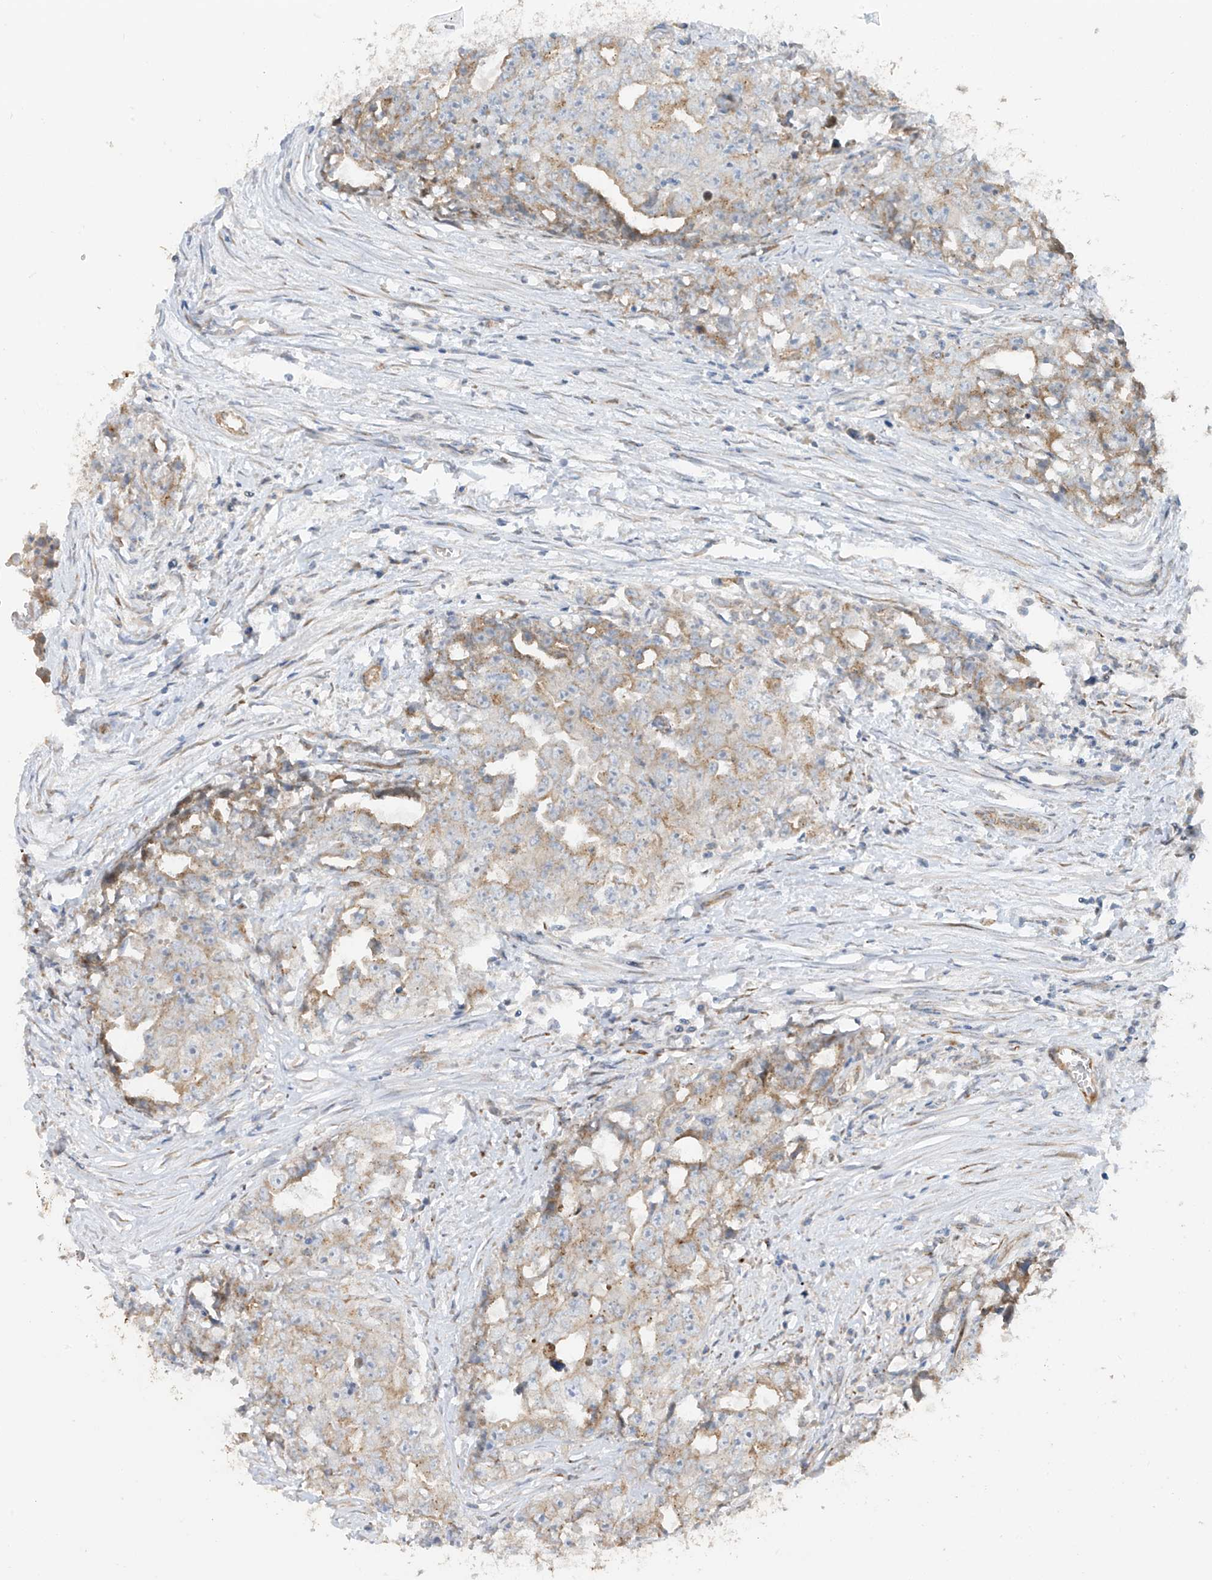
{"staining": {"intensity": "weak", "quantity": "<25%", "location": "cytoplasmic/membranous"}, "tissue": "testis cancer", "cell_type": "Tumor cells", "image_type": "cancer", "snomed": [{"axis": "morphology", "description": "Seminoma, NOS"}, {"axis": "morphology", "description": "Carcinoma, Embryonal, NOS"}, {"axis": "topography", "description": "Testis"}], "caption": "The IHC micrograph has no significant positivity in tumor cells of testis embryonal carcinoma tissue.", "gene": "ABTB1", "patient": {"sex": "male", "age": 43}}